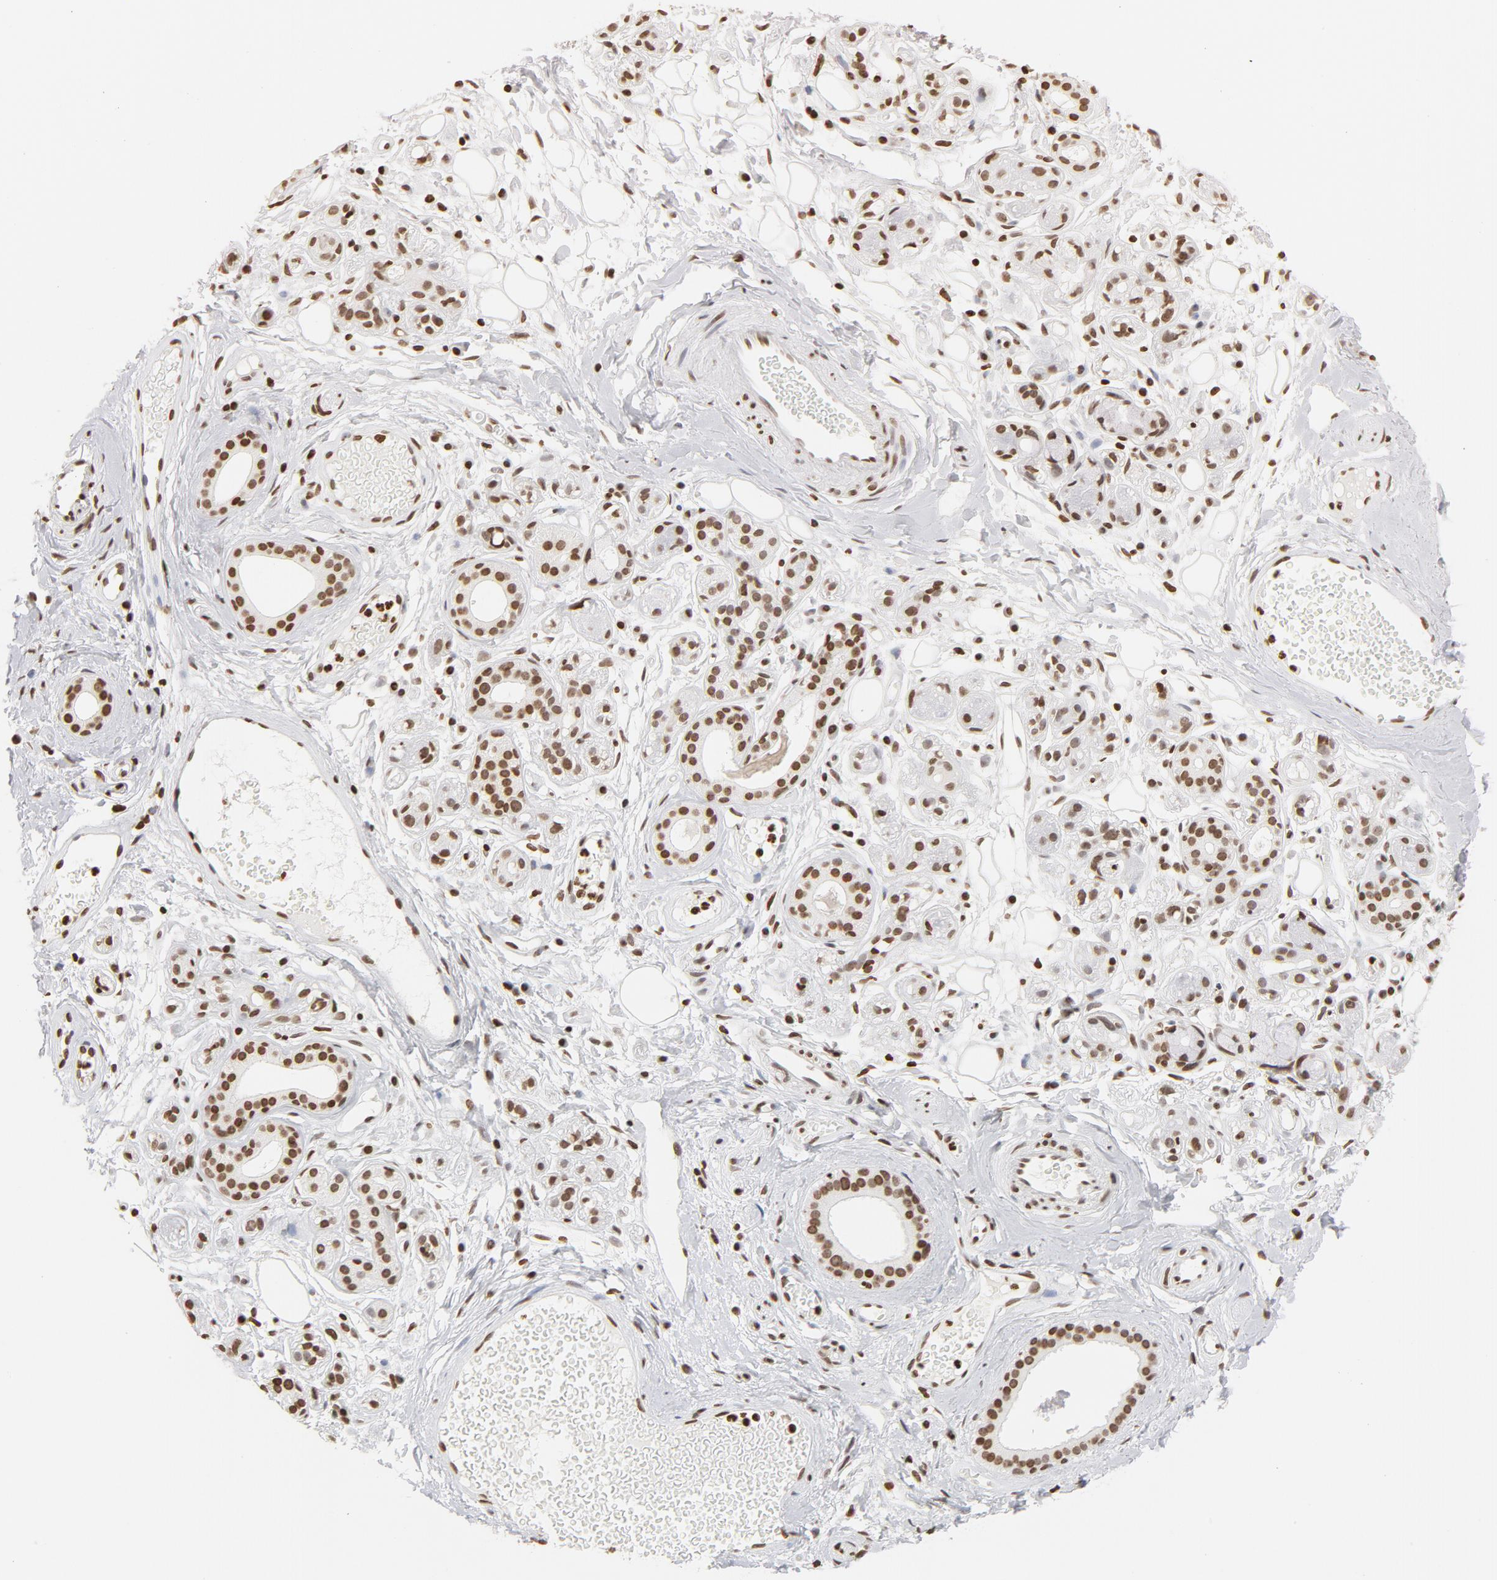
{"staining": {"intensity": "moderate", "quantity": ">75%", "location": "nuclear"}, "tissue": "salivary gland", "cell_type": "Glandular cells", "image_type": "normal", "snomed": [{"axis": "morphology", "description": "Normal tissue, NOS"}, {"axis": "topography", "description": "Salivary gland"}], "caption": "Benign salivary gland shows moderate nuclear positivity in about >75% of glandular cells, visualized by immunohistochemistry. (DAB (3,3'-diaminobenzidine) IHC, brown staining for protein, blue staining for nuclei).", "gene": "H2AC12", "patient": {"sex": "male", "age": 54}}